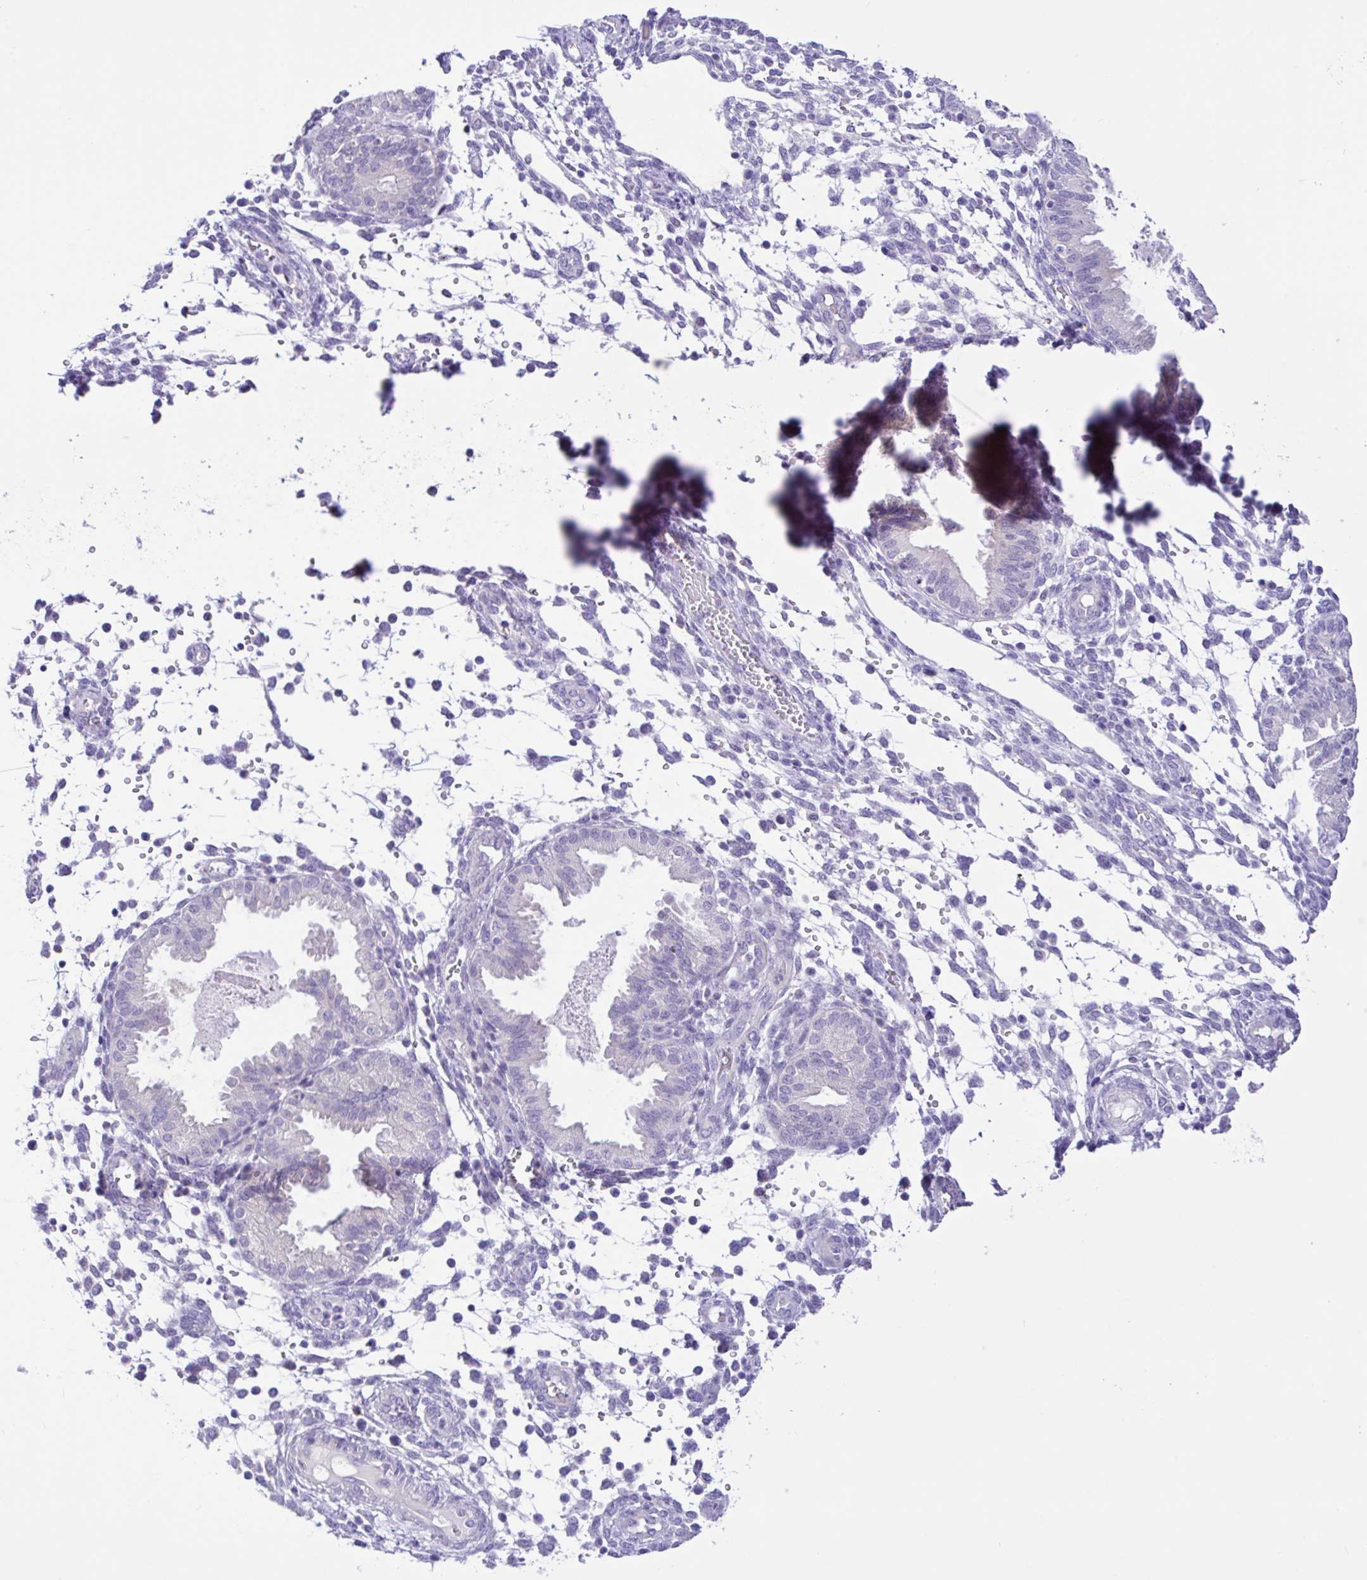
{"staining": {"intensity": "negative", "quantity": "none", "location": "none"}, "tissue": "endometrium", "cell_type": "Cells in endometrial stroma", "image_type": "normal", "snomed": [{"axis": "morphology", "description": "Normal tissue, NOS"}, {"axis": "topography", "description": "Endometrium"}], "caption": "Photomicrograph shows no protein staining in cells in endometrial stroma of unremarkable endometrium.", "gene": "ANO4", "patient": {"sex": "female", "age": 33}}